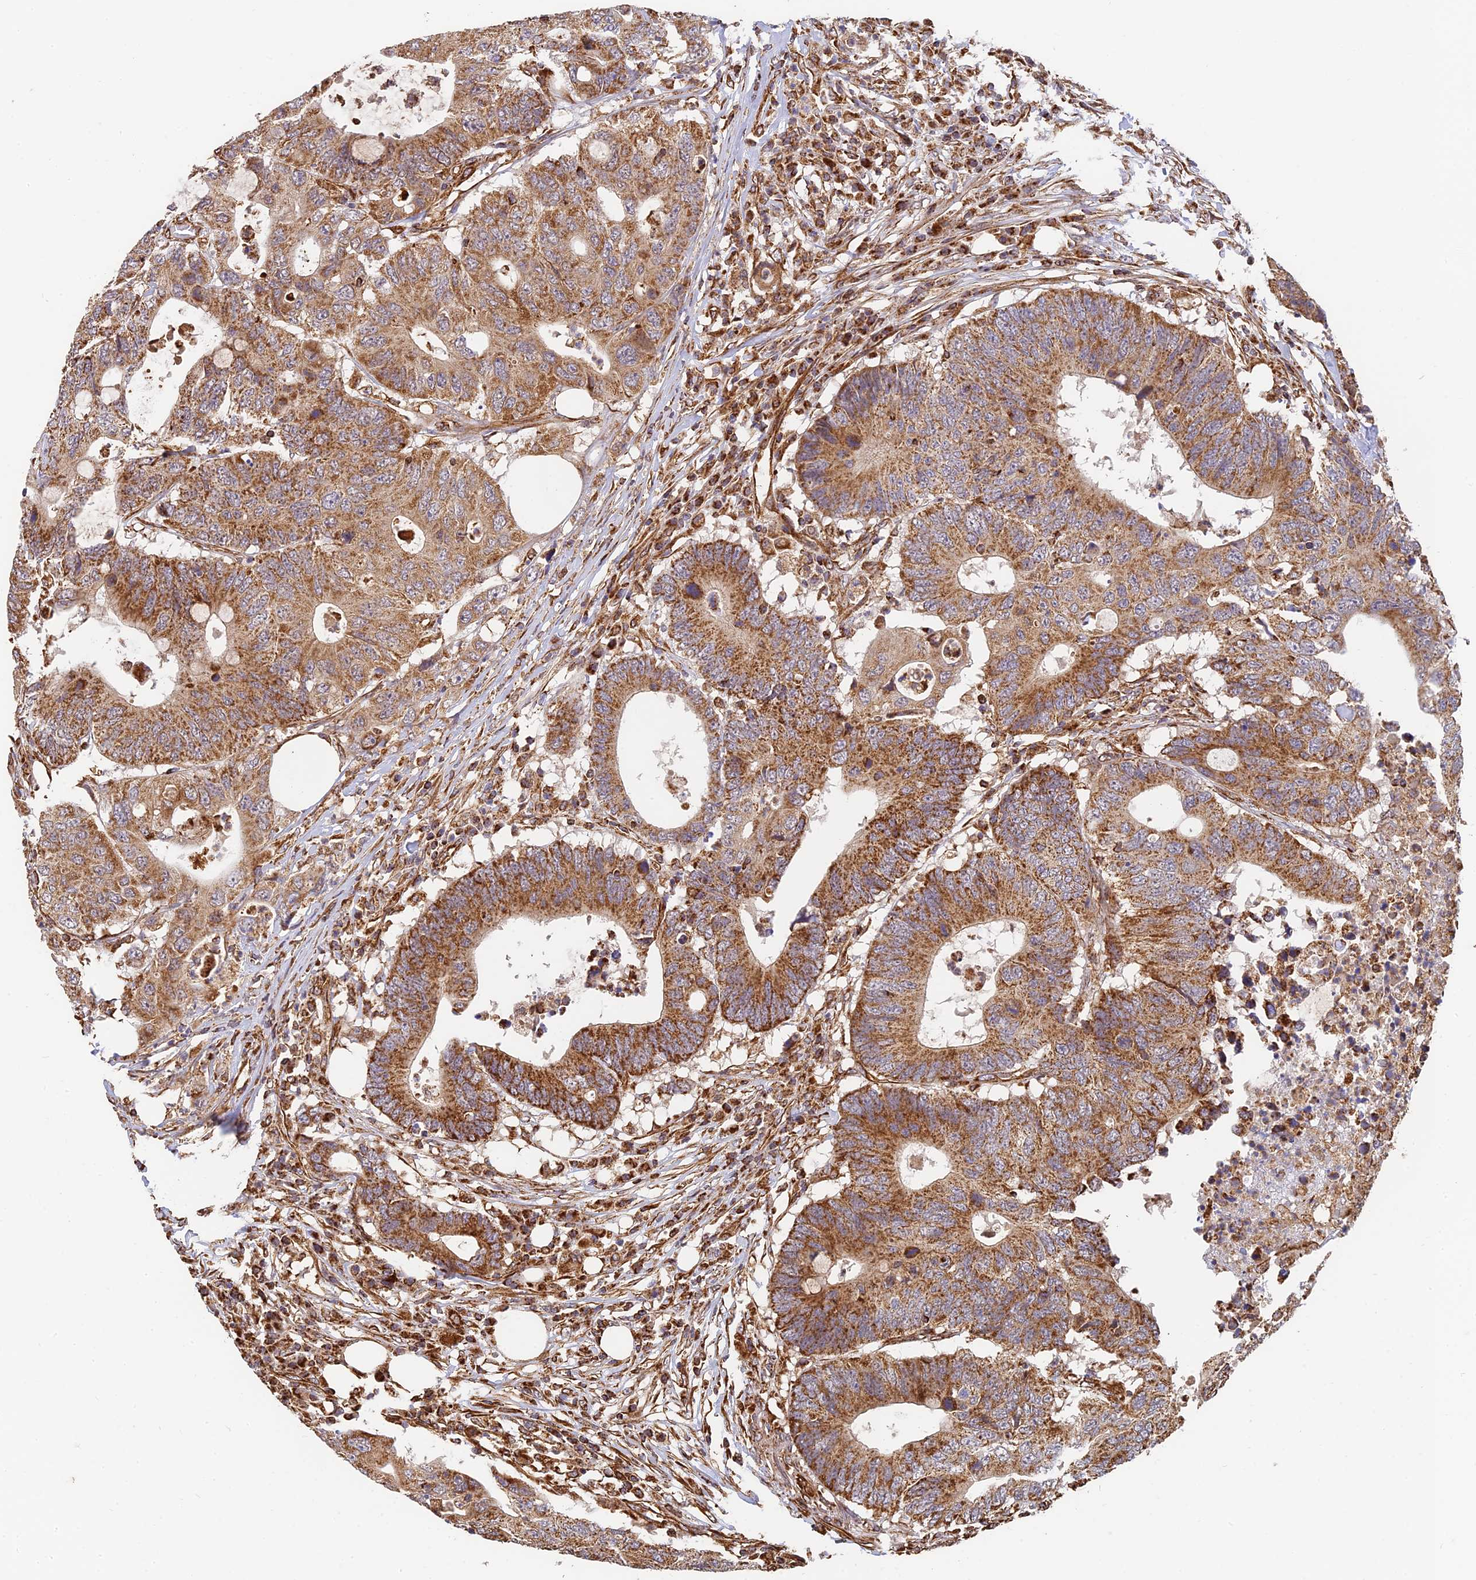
{"staining": {"intensity": "strong", "quantity": "25%-75%", "location": "cytoplasmic/membranous"}, "tissue": "colorectal cancer", "cell_type": "Tumor cells", "image_type": "cancer", "snomed": [{"axis": "morphology", "description": "Adenocarcinoma, NOS"}, {"axis": "topography", "description": "Colon"}], "caption": "Immunohistochemistry of adenocarcinoma (colorectal) exhibits high levels of strong cytoplasmic/membranous staining in about 25%-75% of tumor cells. The staining was performed using DAB to visualize the protein expression in brown, while the nuclei were stained in blue with hematoxylin (Magnification: 20x).", "gene": "DSTYK", "patient": {"sex": "male", "age": 71}}